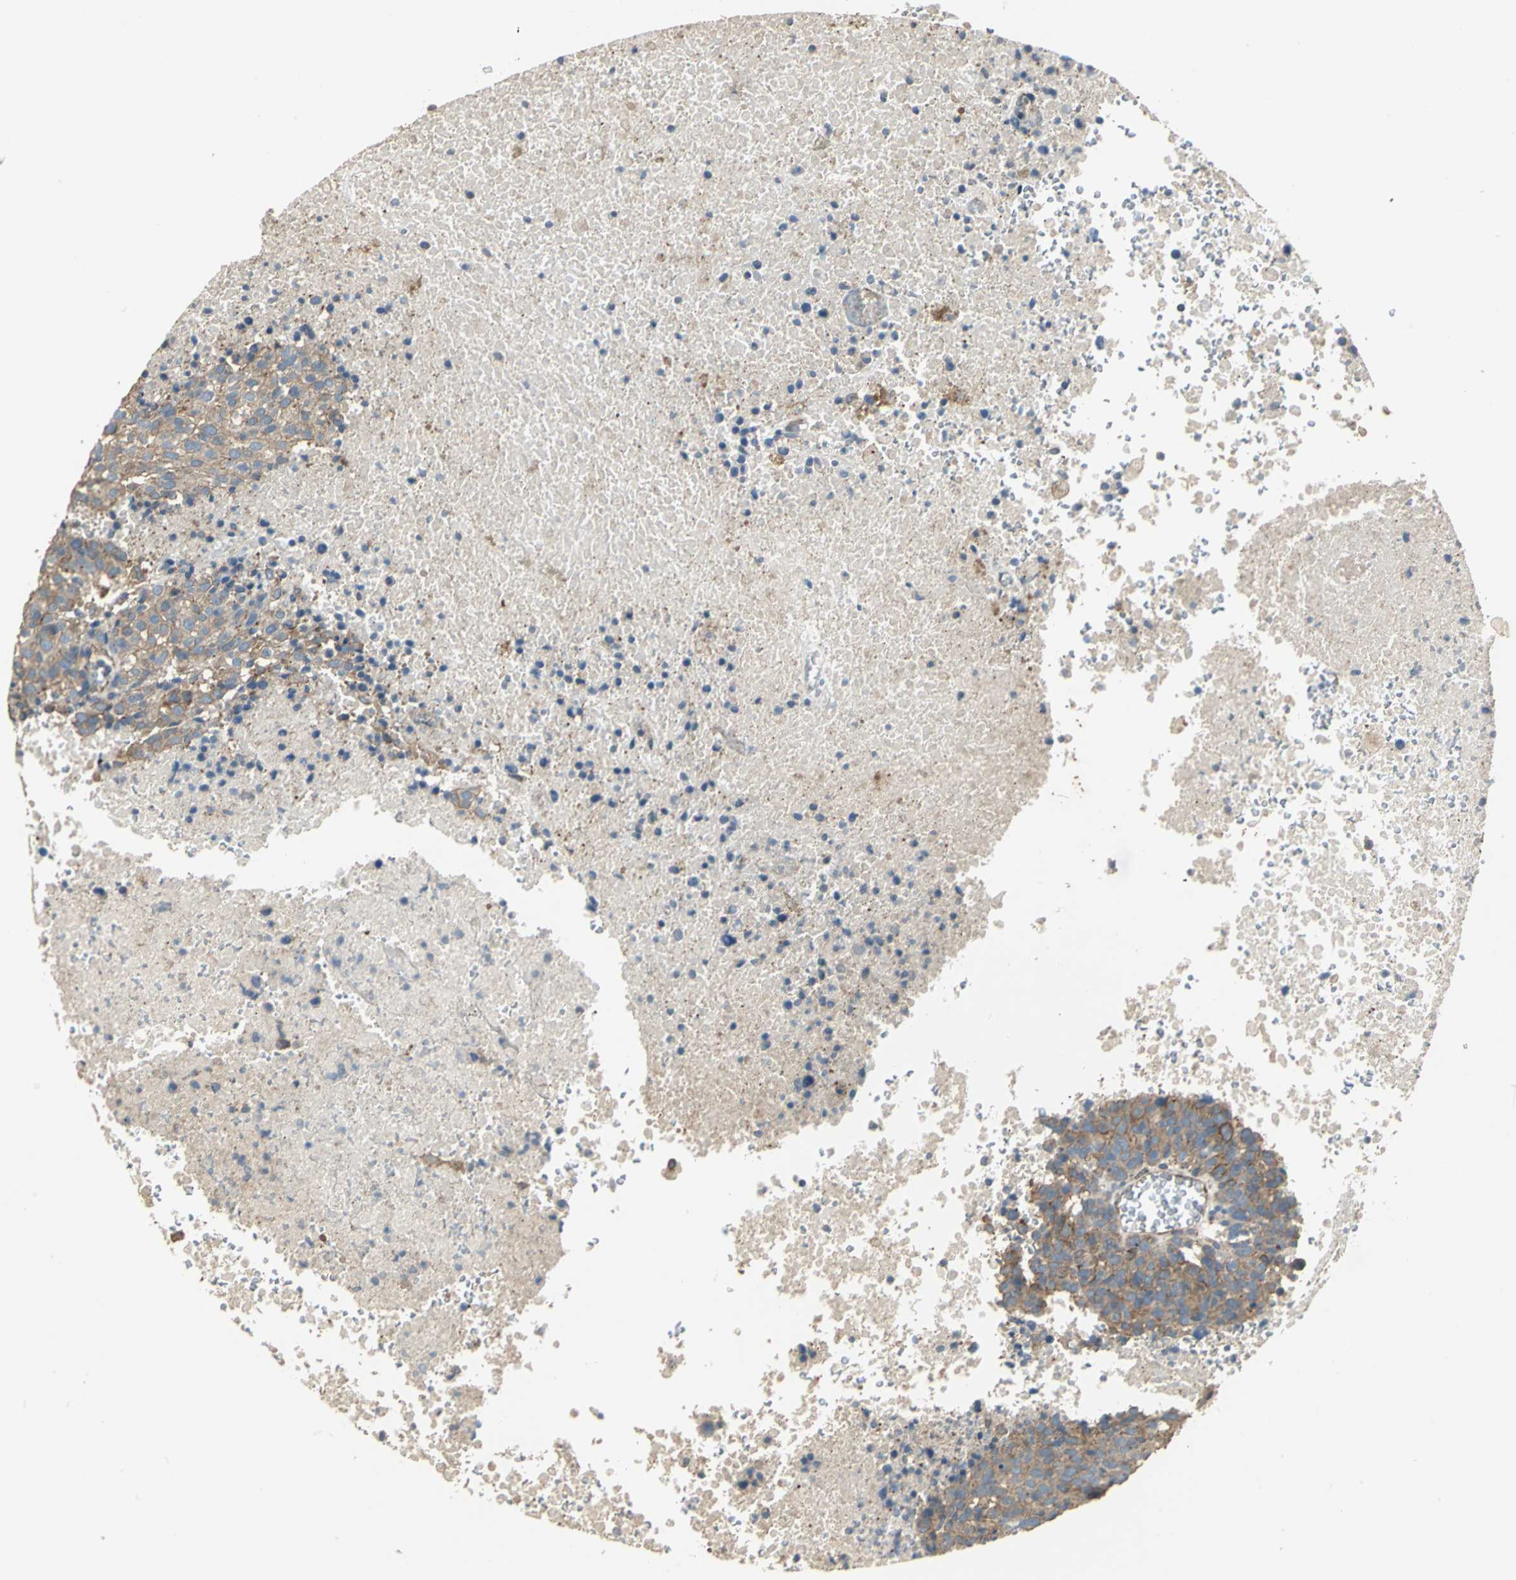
{"staining": {"intensity": "moderate", "quantity": ">75%", "location": "cytoplasmic/membranous"}, "tissue": "melanoma", "cell_type": "Tumor cells", "image_type": "cancer", "snomed": [{"axis": "morphology", "description": "Malignant melanoma, Metastatic site"}, {"axis": "topography", "description": "Cerebral cortex"}], "caption": "Tumor cells display medium levels of moderate cytoplasmic/membranous expression in approximately >75% of cells in melanoma. The staining was performed using DAB, with brown indicating positive protein expression. Nuclei are stained blue with hematoxylin.", "gene": "RAPGEF1", "patient": {"sex": "female", "age": 52}}